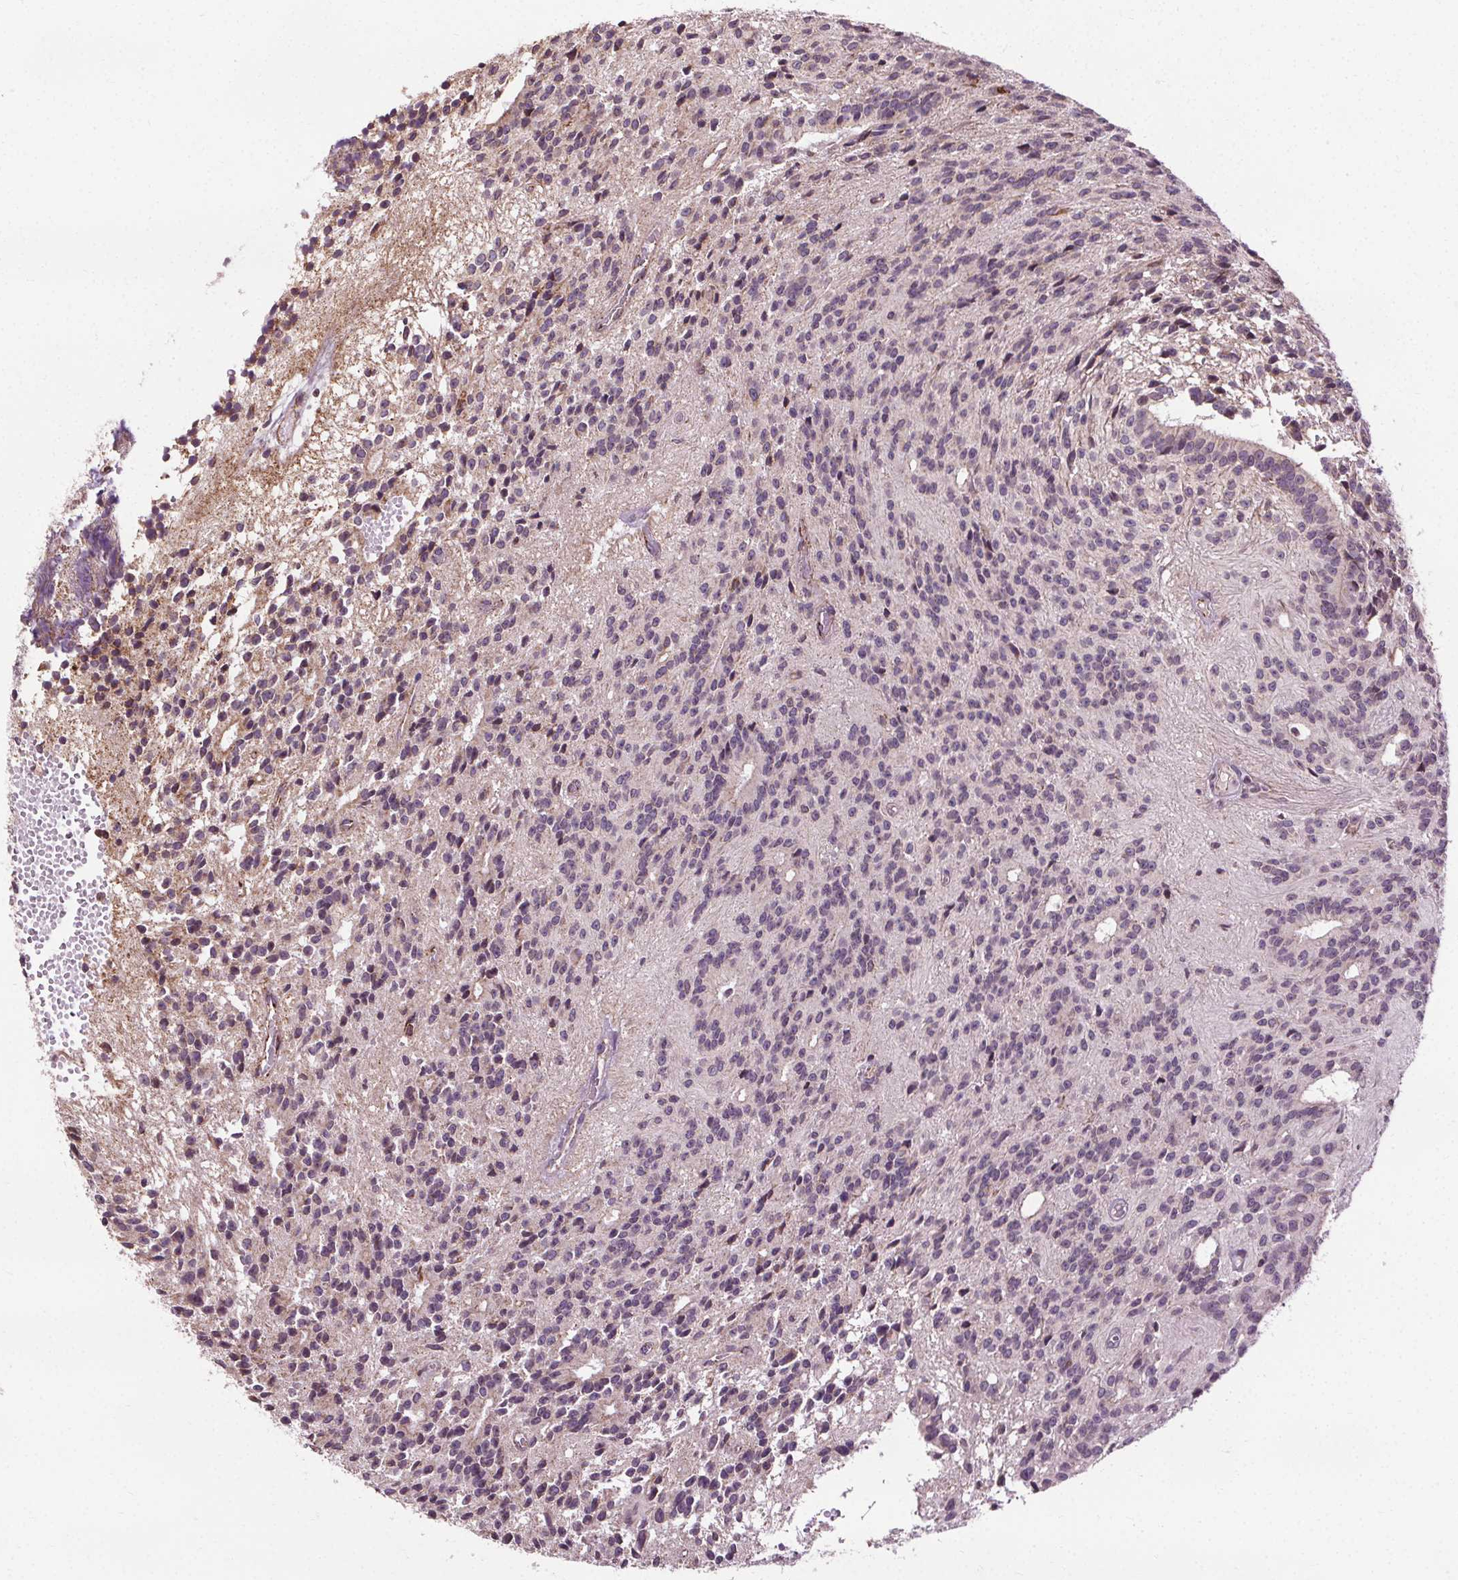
{"staining": {"intensity": "negative", "quantity": "none", "location": "none"}, "tissue": "glioma", "cell_type": "Tumor cells", "image_type": "cancer", "snomed": [{"axis": "morphology", "description": "Glioma, malignant, Low grade"}, {"axis": "topography", "description": "Brain"}], "caption": "A photomicrograph of human glioma is negative for staining in tumor cells.", "gene": "LFNG", "patient": {"sex": "male", "age": 31}}